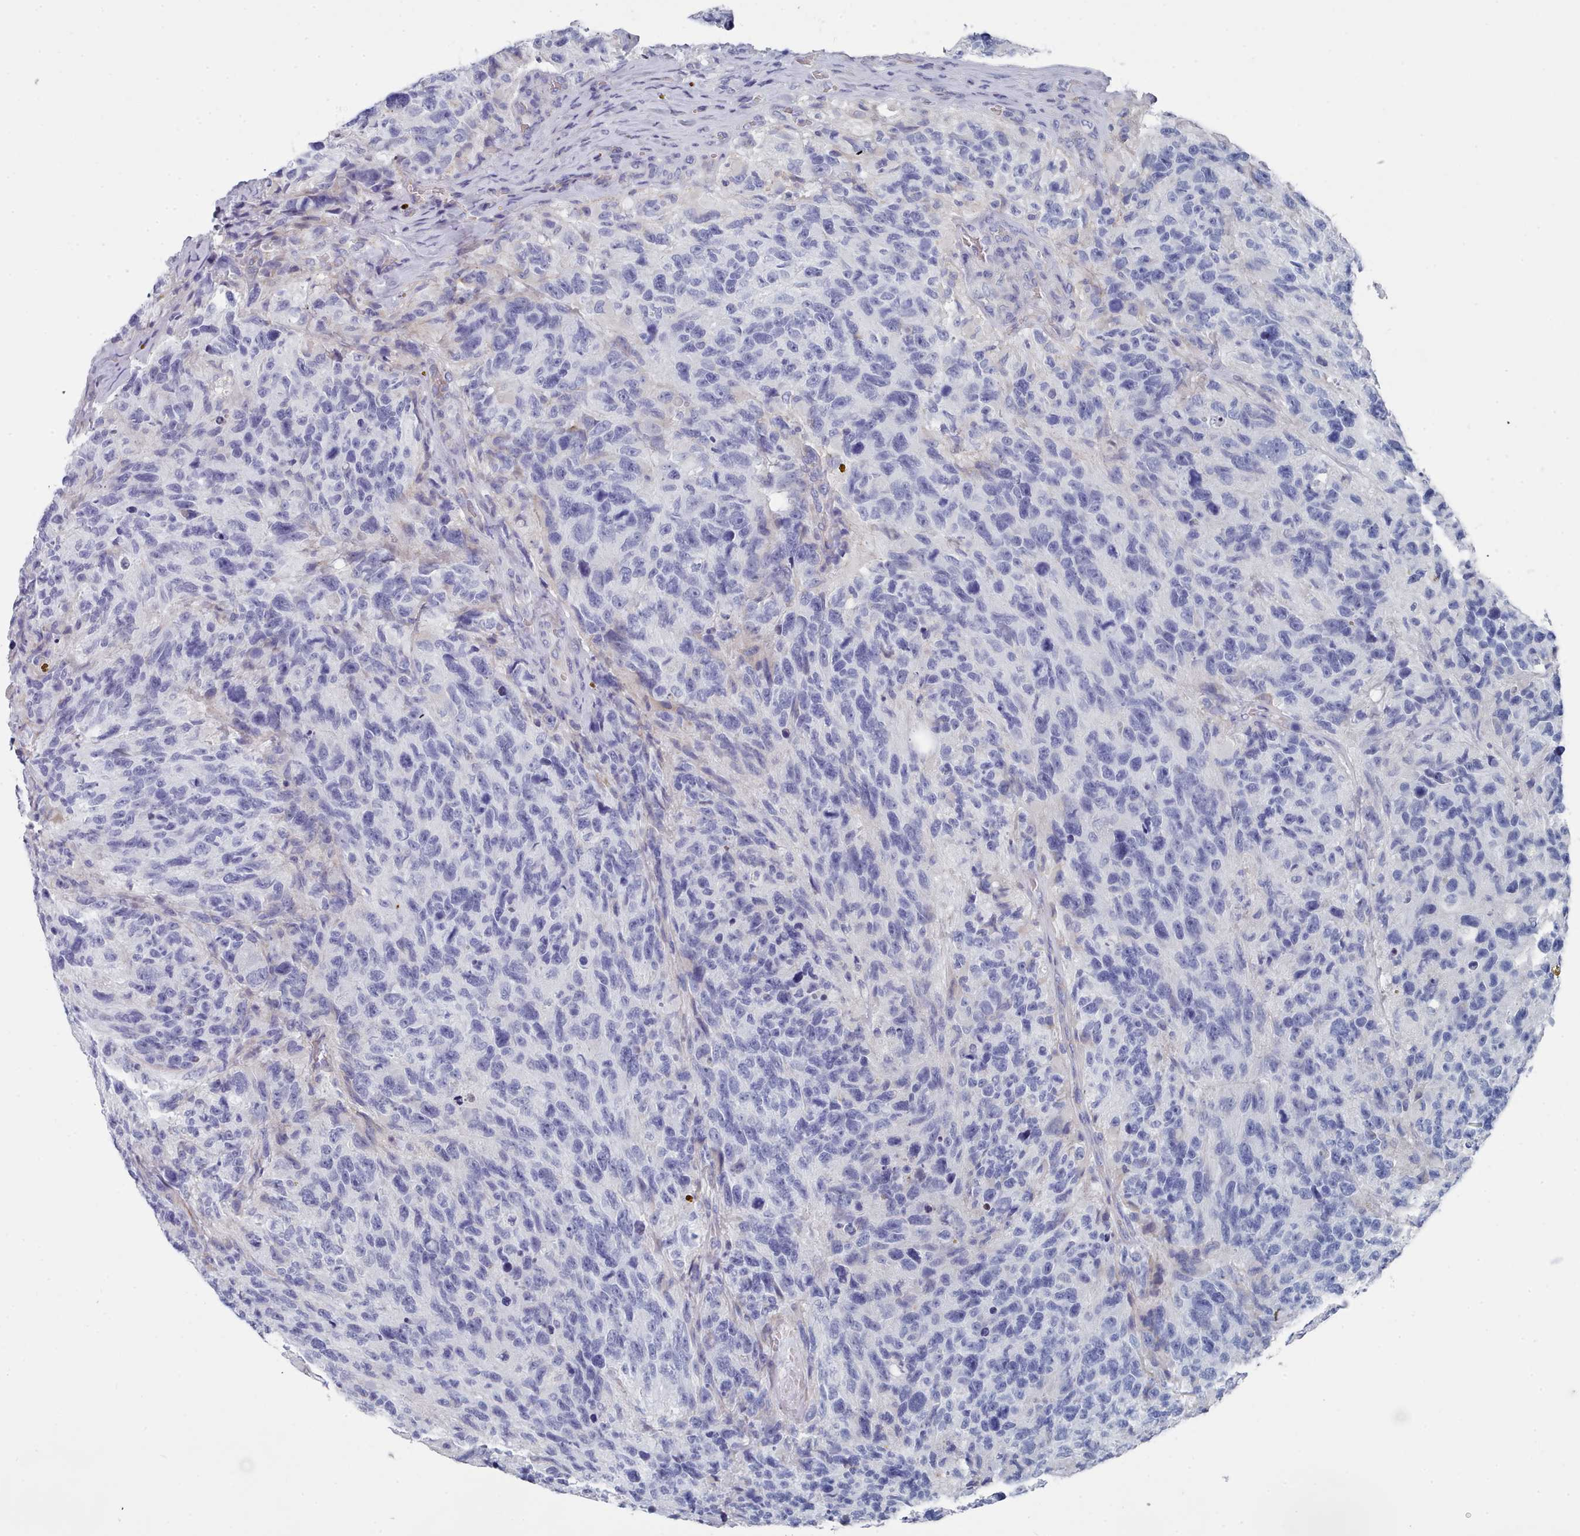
{"staining": {"intensity": "negative", "quantity": "none", "location": "none"}, "tissue": "glioma", "cell_type": "Tumor cells", "image_type": "cancer", "snomed": [{"axis": "morphology", "description": "Glioma, malignant, High grade"}, {"axis": "topography", "description": "Brain"}], "caption": "This is an immunohistochemistry micrograph of human glioma. There is no staining in tumor cells.", "gene": "PDE4C", "patient": {"sex": "male", "age": 69}}